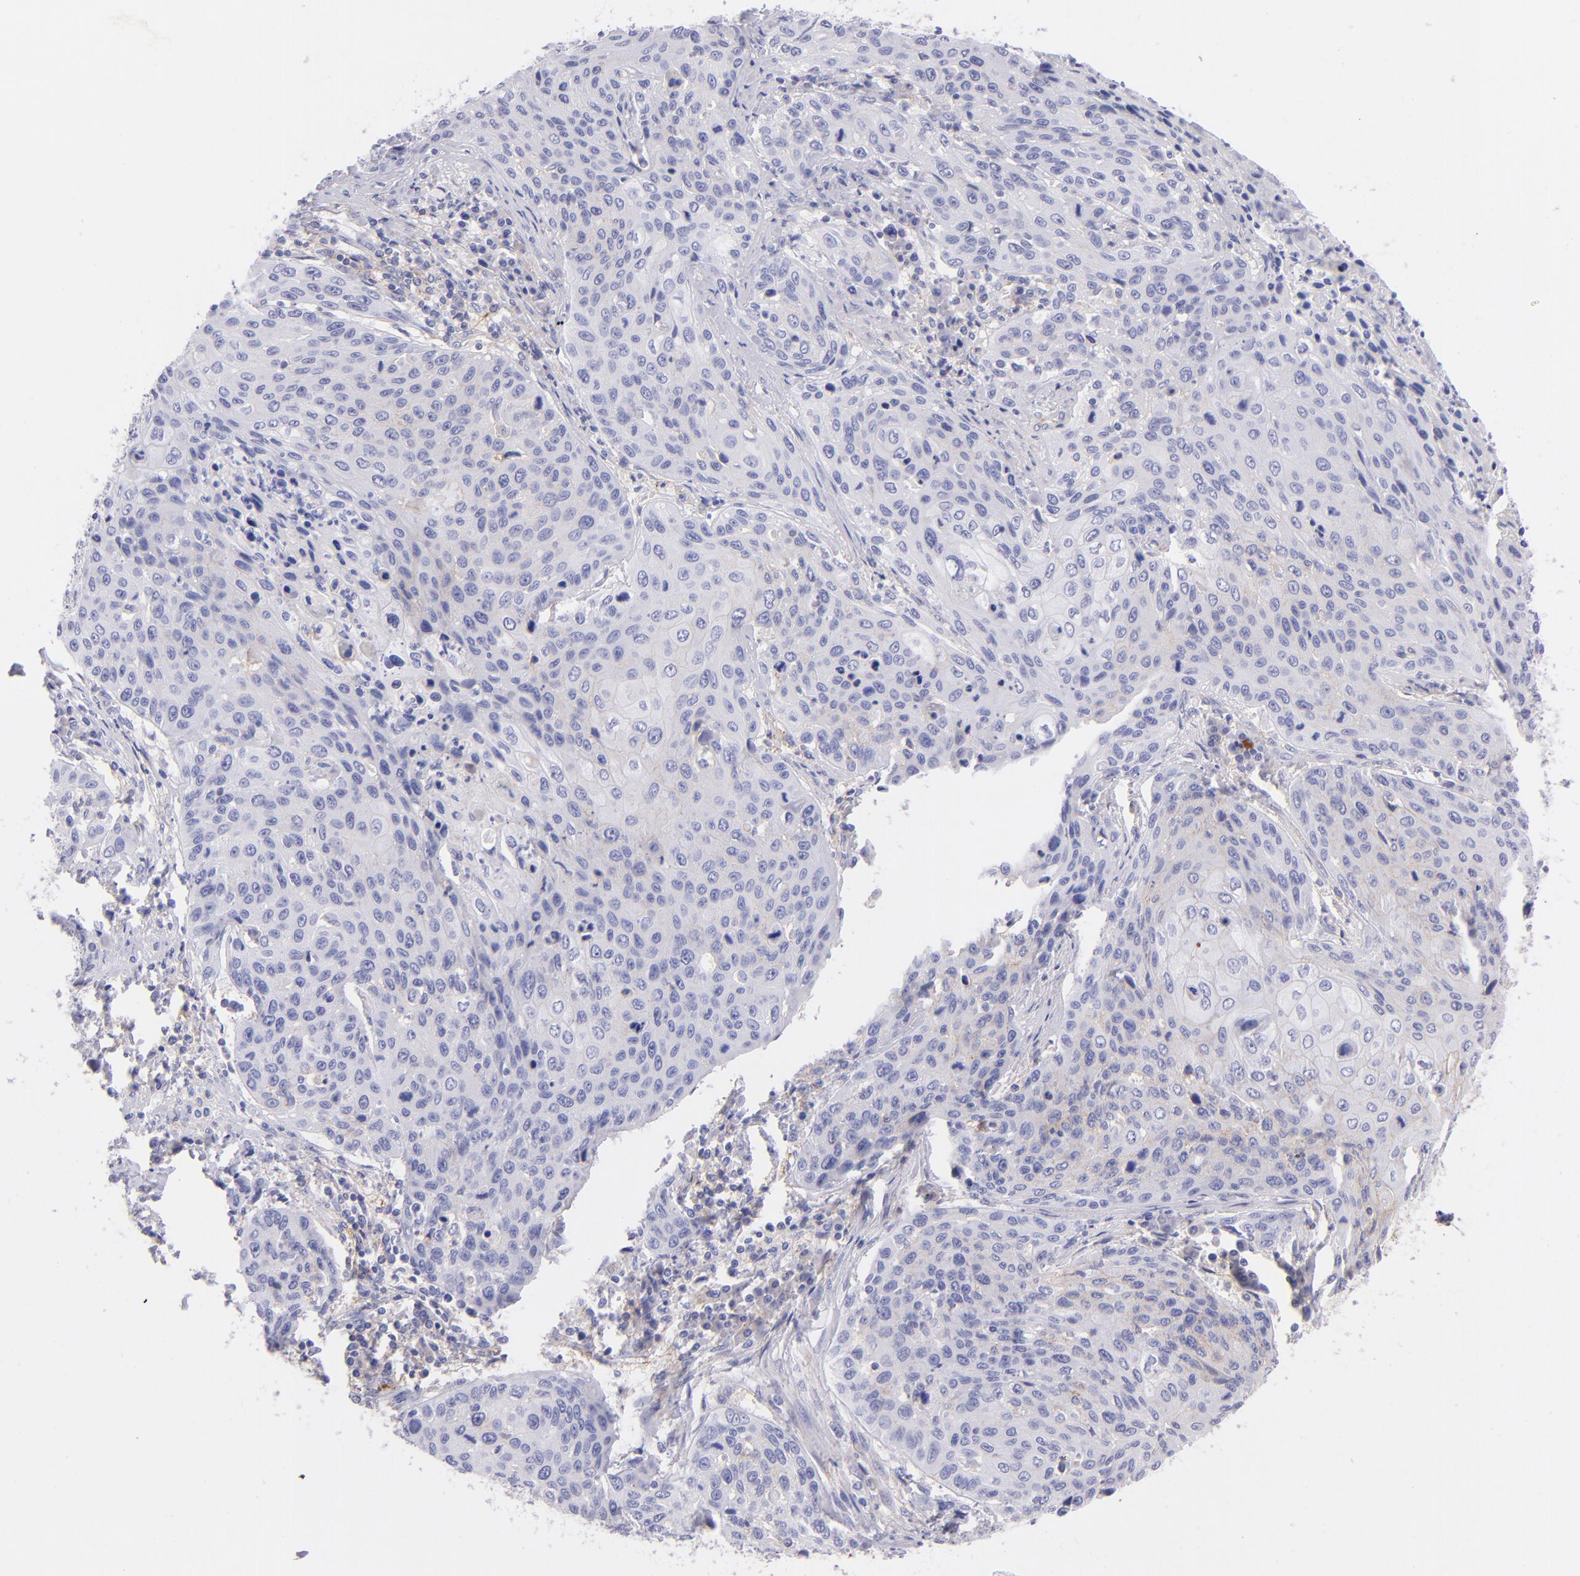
{"staining": {"intensity": "negative", "quantity": "none", "location": "none"}, "tissue": "cervical cancer", "cell_type": "Tumor cells", "image_type": "cancer", "snomed": [{"axis": "morphology", "description": "Squamous cell carcinoma, NOS"}, {"axis": "topography", "description": "Cervix"}], "caption": "This is an immunohistochemistry photomicrograph of human cervical cancer. There is no expression in tumor cells.", "gene": "CD81", "patient": {"sex": "female", "age": 32}}